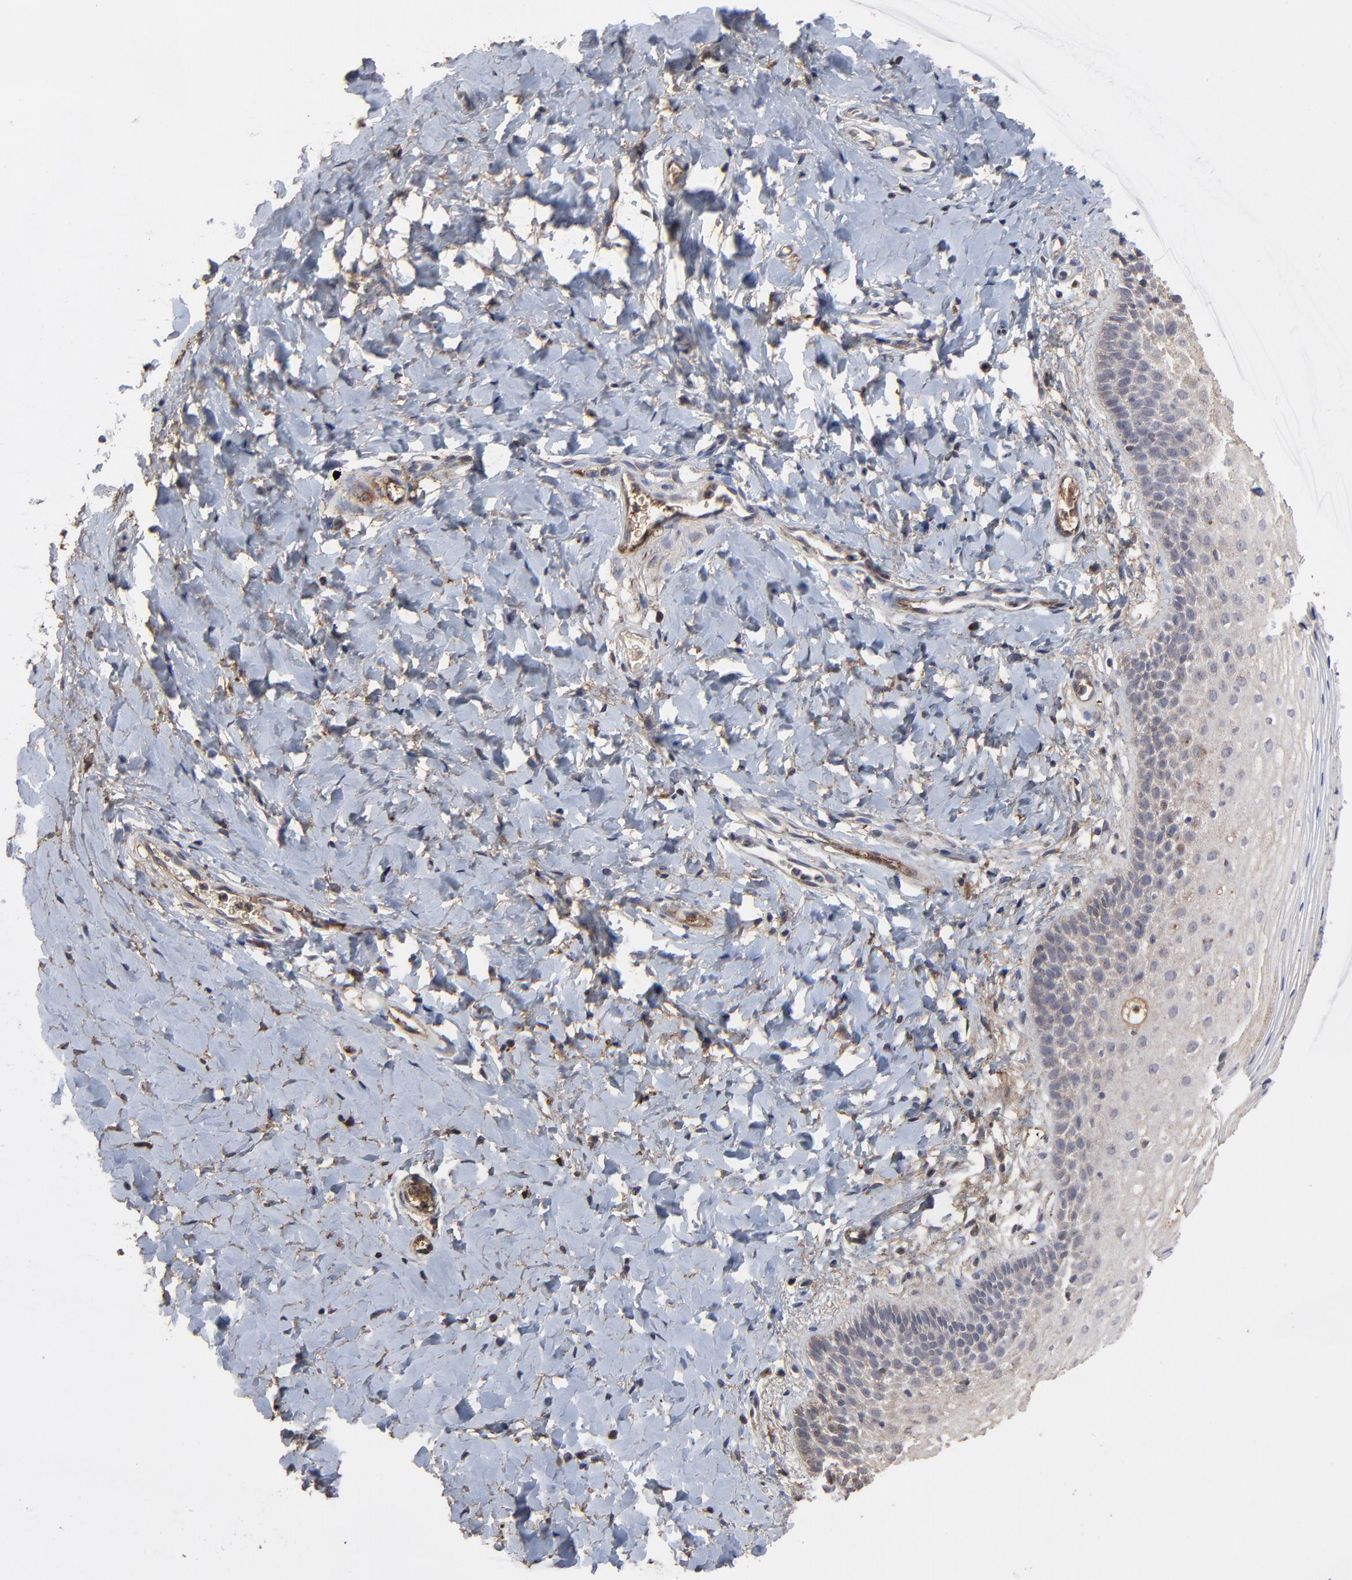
{"staining": {"intensity": "negative", "quantity": "none", "location": "none"}, "tissue": "vagina", "cell_type": "Squamous epithelial cells", "image_type": "normal", "snomed": [{"axis": "morphology", "description": "Normal tissue, NOS"}, {"axis": "topography", "description": "Vagina"}], "caption": "Immunohistochemical staining of benign human vagina exhibits no significant expression in squamous epithelial cells.", "gene": "VPREB3", "patient": {"sex": "female", "age": 55}}